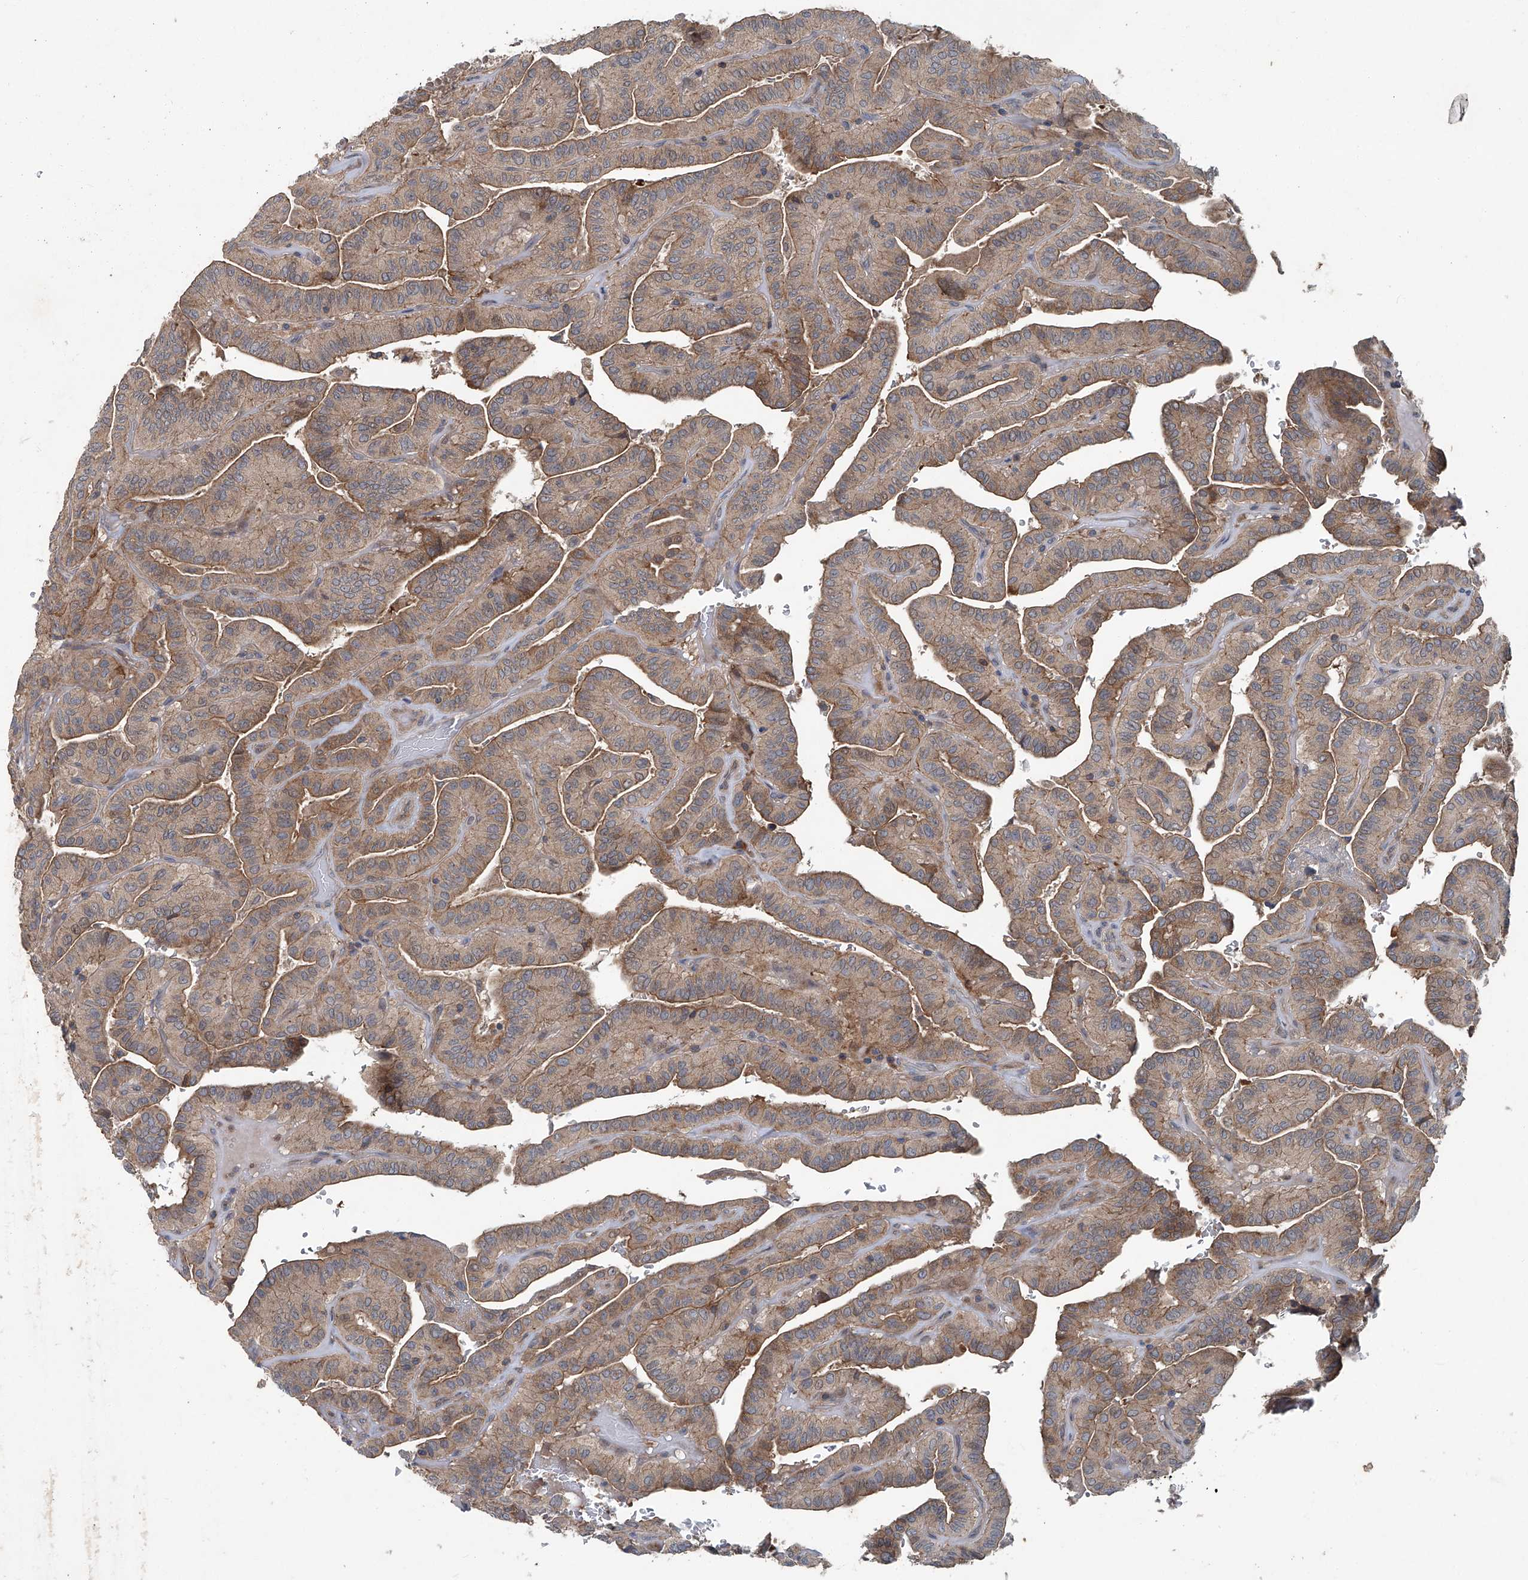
{"staining": {"intensity": "moderate", "quantity": ">75%", "location": "cytoplasmic/membranous"}, "tissue": "thyroid cancer", "cell_type": "Tumor cells", "image_type": "cancer", "snomed": [{"axis": "morphology", "description": "Papillary adenocarcinoma, NOS"}, {"axis": "topography", "description": "Thyroid gland"}], "caption": "This is a micrograph of immunohistochemistry (IHC) staining of thyroid papillary adenocarcinoma, which shows moderate expression in the cytoplasmic/membranous of tumor cells.", "gene": "ANKRD34A", "patient": {"sex": "male", "age": 77}}